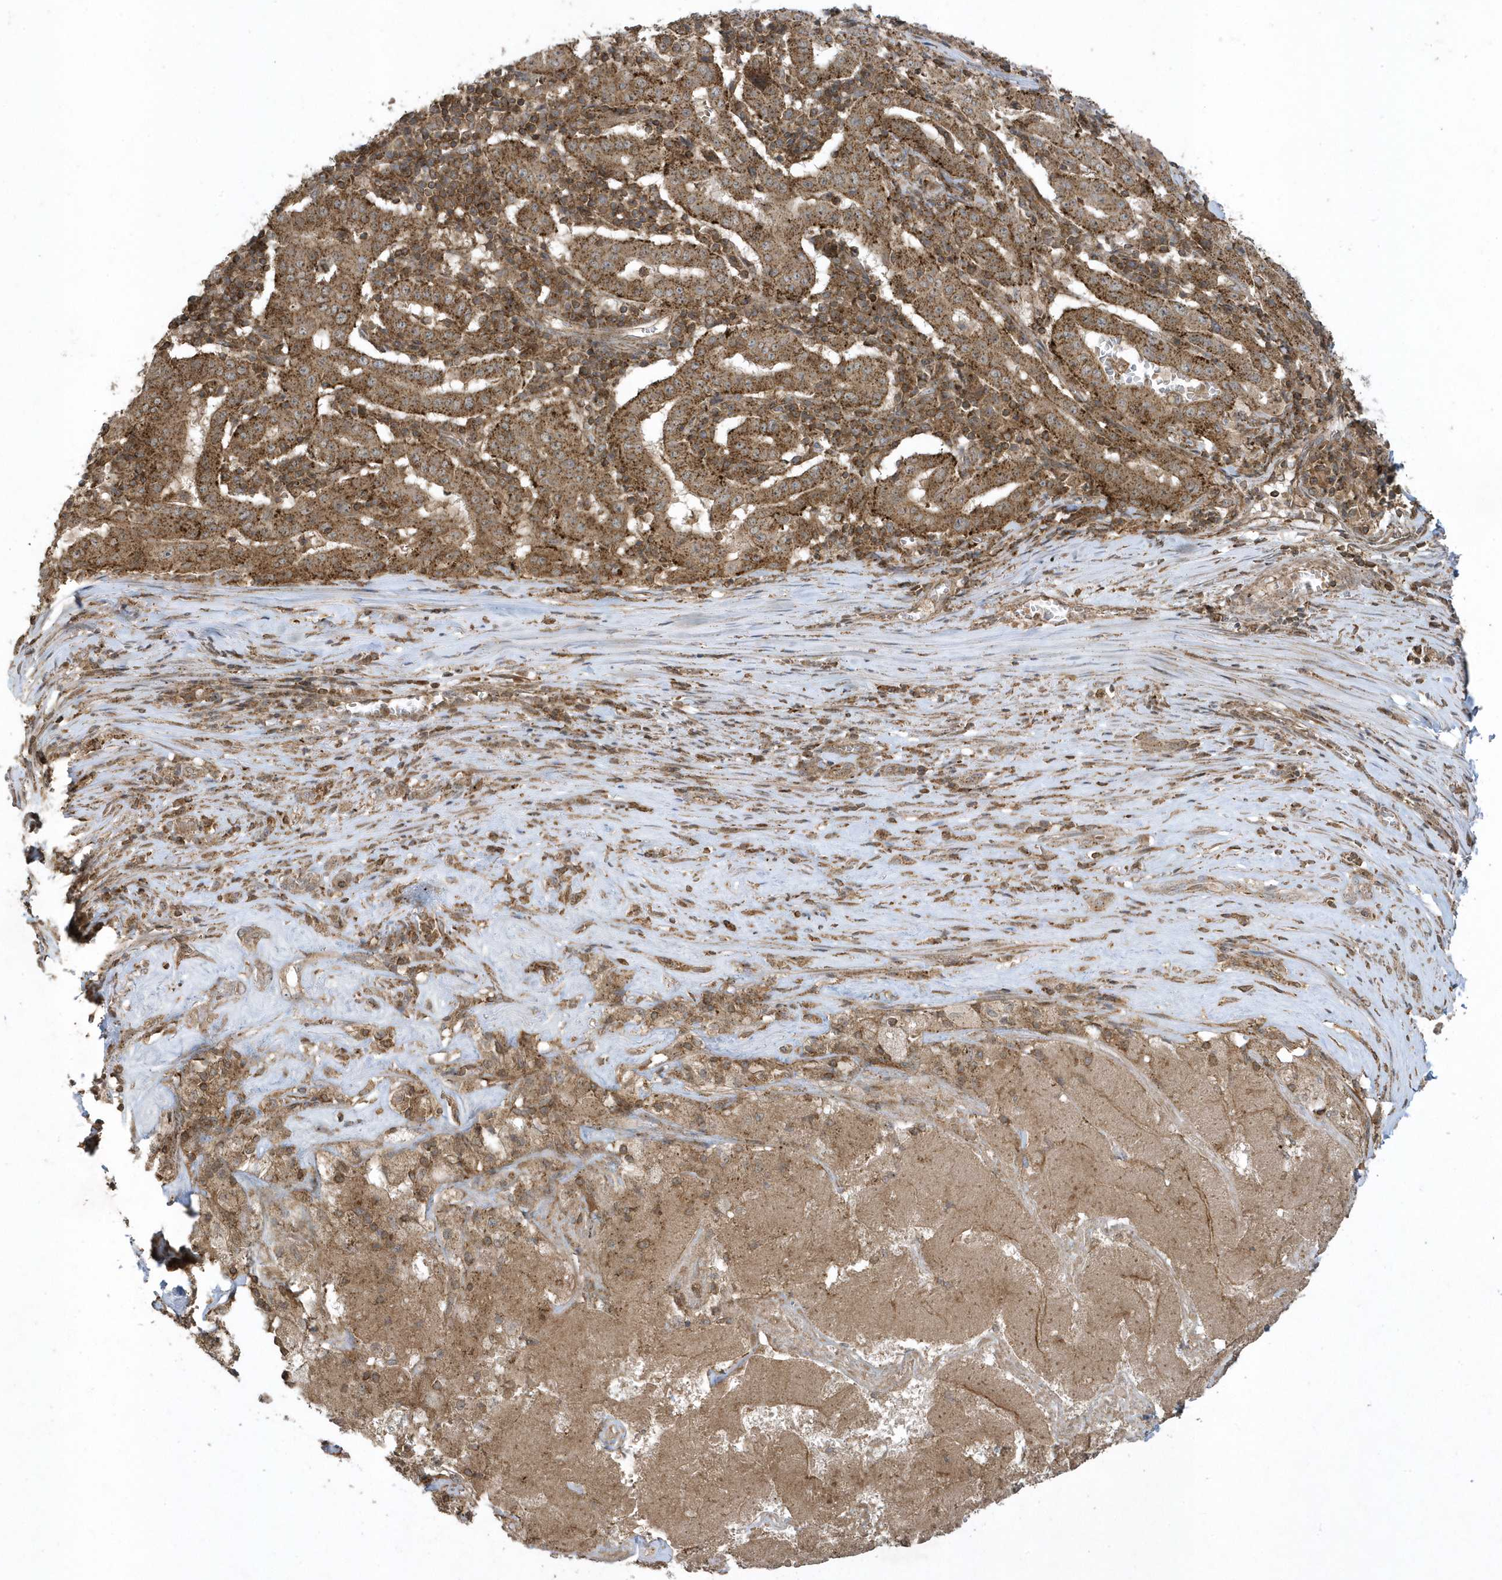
{"staining": {"intensity": "moderate", "quantity": ">75%", "location": "cytoplasmic/membranous"}, "tissue": "pancreatic cancer", "cell_type": "Tumor cells", "image_type": "cancer", "snomed": [{"axis": "morphology", "description": "Adenocarcinoma, NOS"}, {"axis": "topography", "description": "Pancreas"}], "caption": "Adenocarcinoma (pancreatic) tissue displays moderate cytoplasmic/membranous positivity in about >75% of tumor cells, visualized by immunohistochemistry. Using DAB (brown) and hematoxylin (blue) stains, captured at high magnification using brightfield microscopy.", "gene": "STAMBP", "patient": {"sex": "male", "age": 63}}